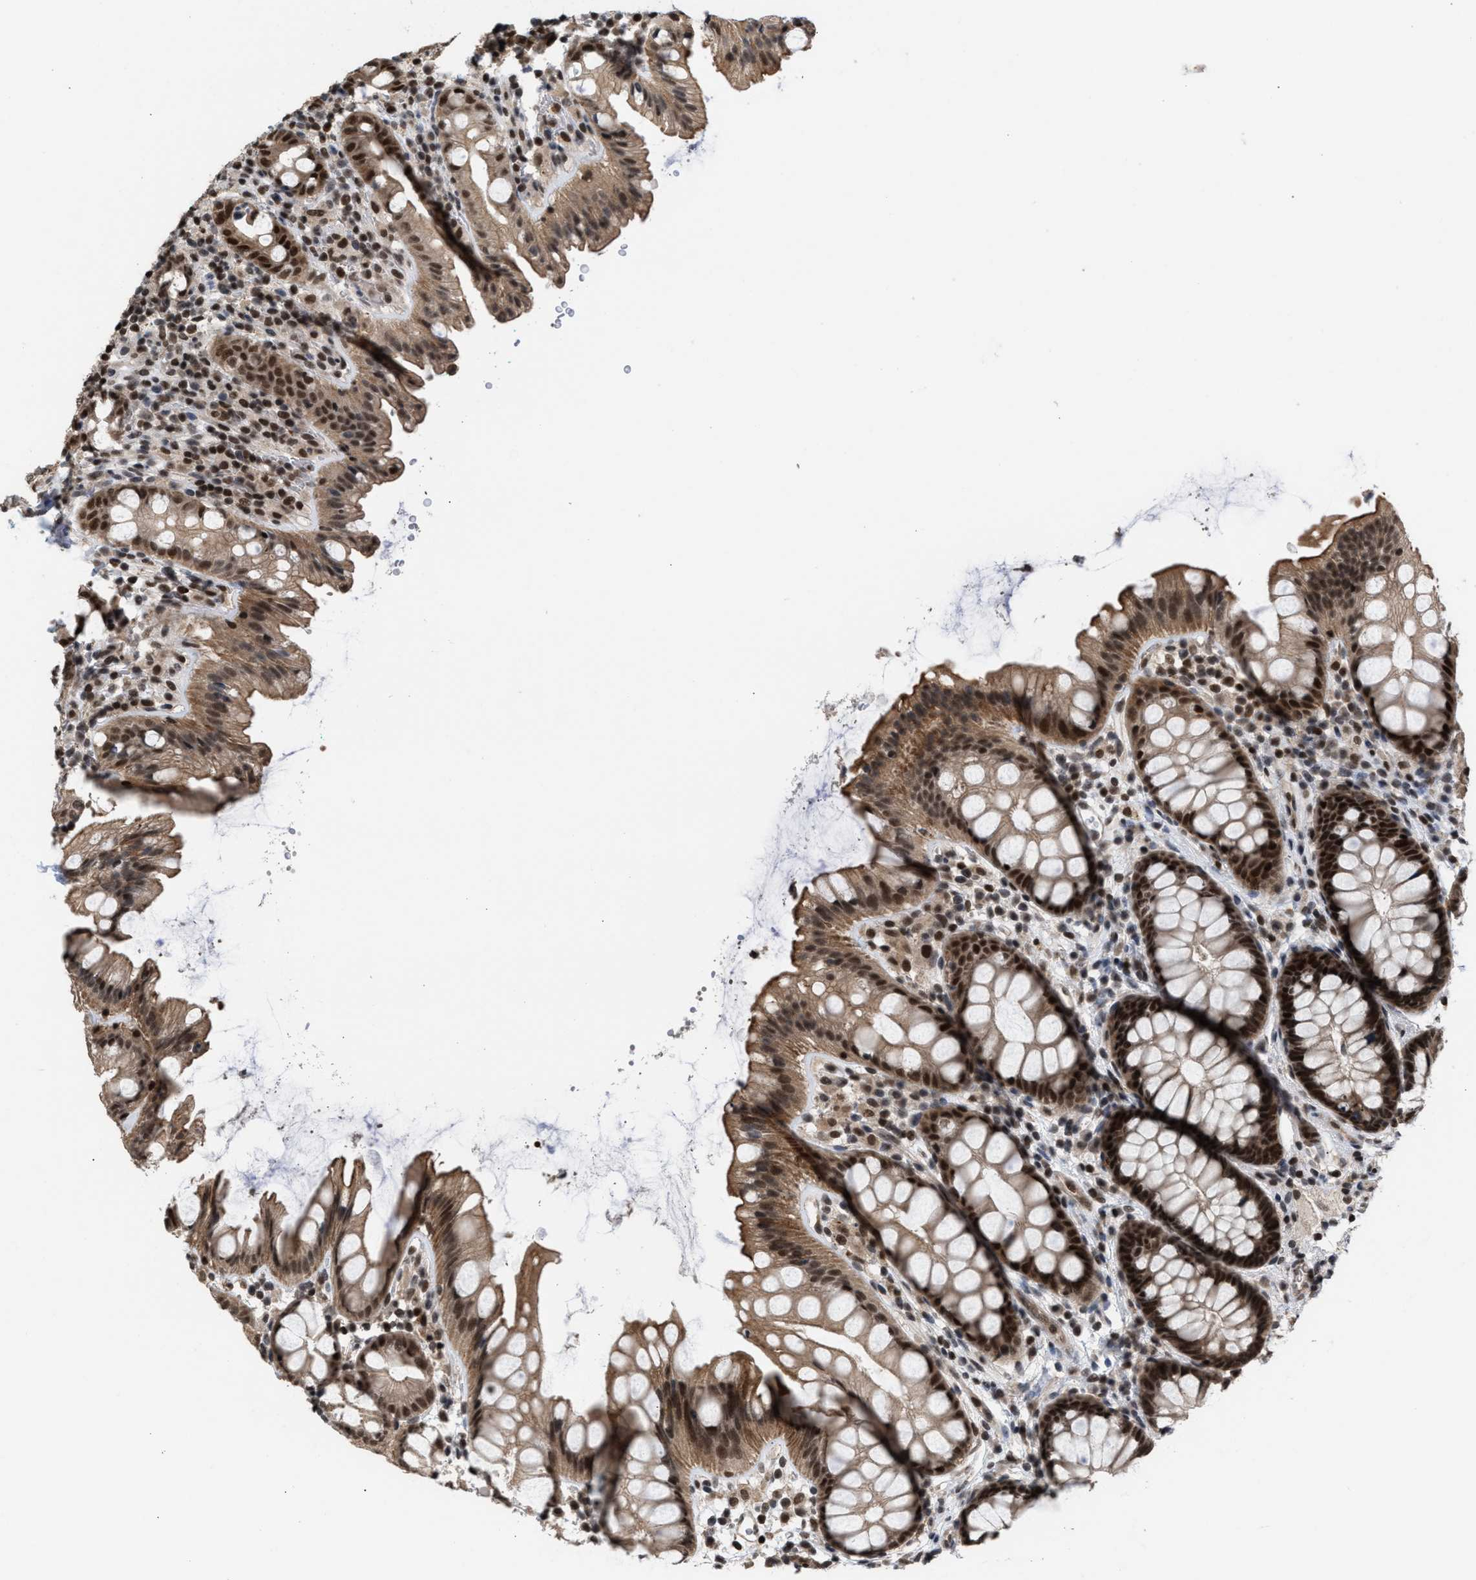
{"staining": {"intensity": "strong", "quantity": ">75%", "location": "cytoplasmic/membranous,nuclear"}, "tissue": "rectum", "cell_type": "Glandular cells", "image_type": "normal", "snomed": [{"axis": "morphology", "description": "Normal tissue, NOS"}, {"axis": "topography", "description": "Rectum"}], "caption": "Immunohistochemical staining of unremarkable human rectum displays high levels of strong cytoplasmic/membranous,nuclear expression in about >75% of glandular cells.", "gene": "C9orf78", "patient": {"sex": "female", "age": 65}}